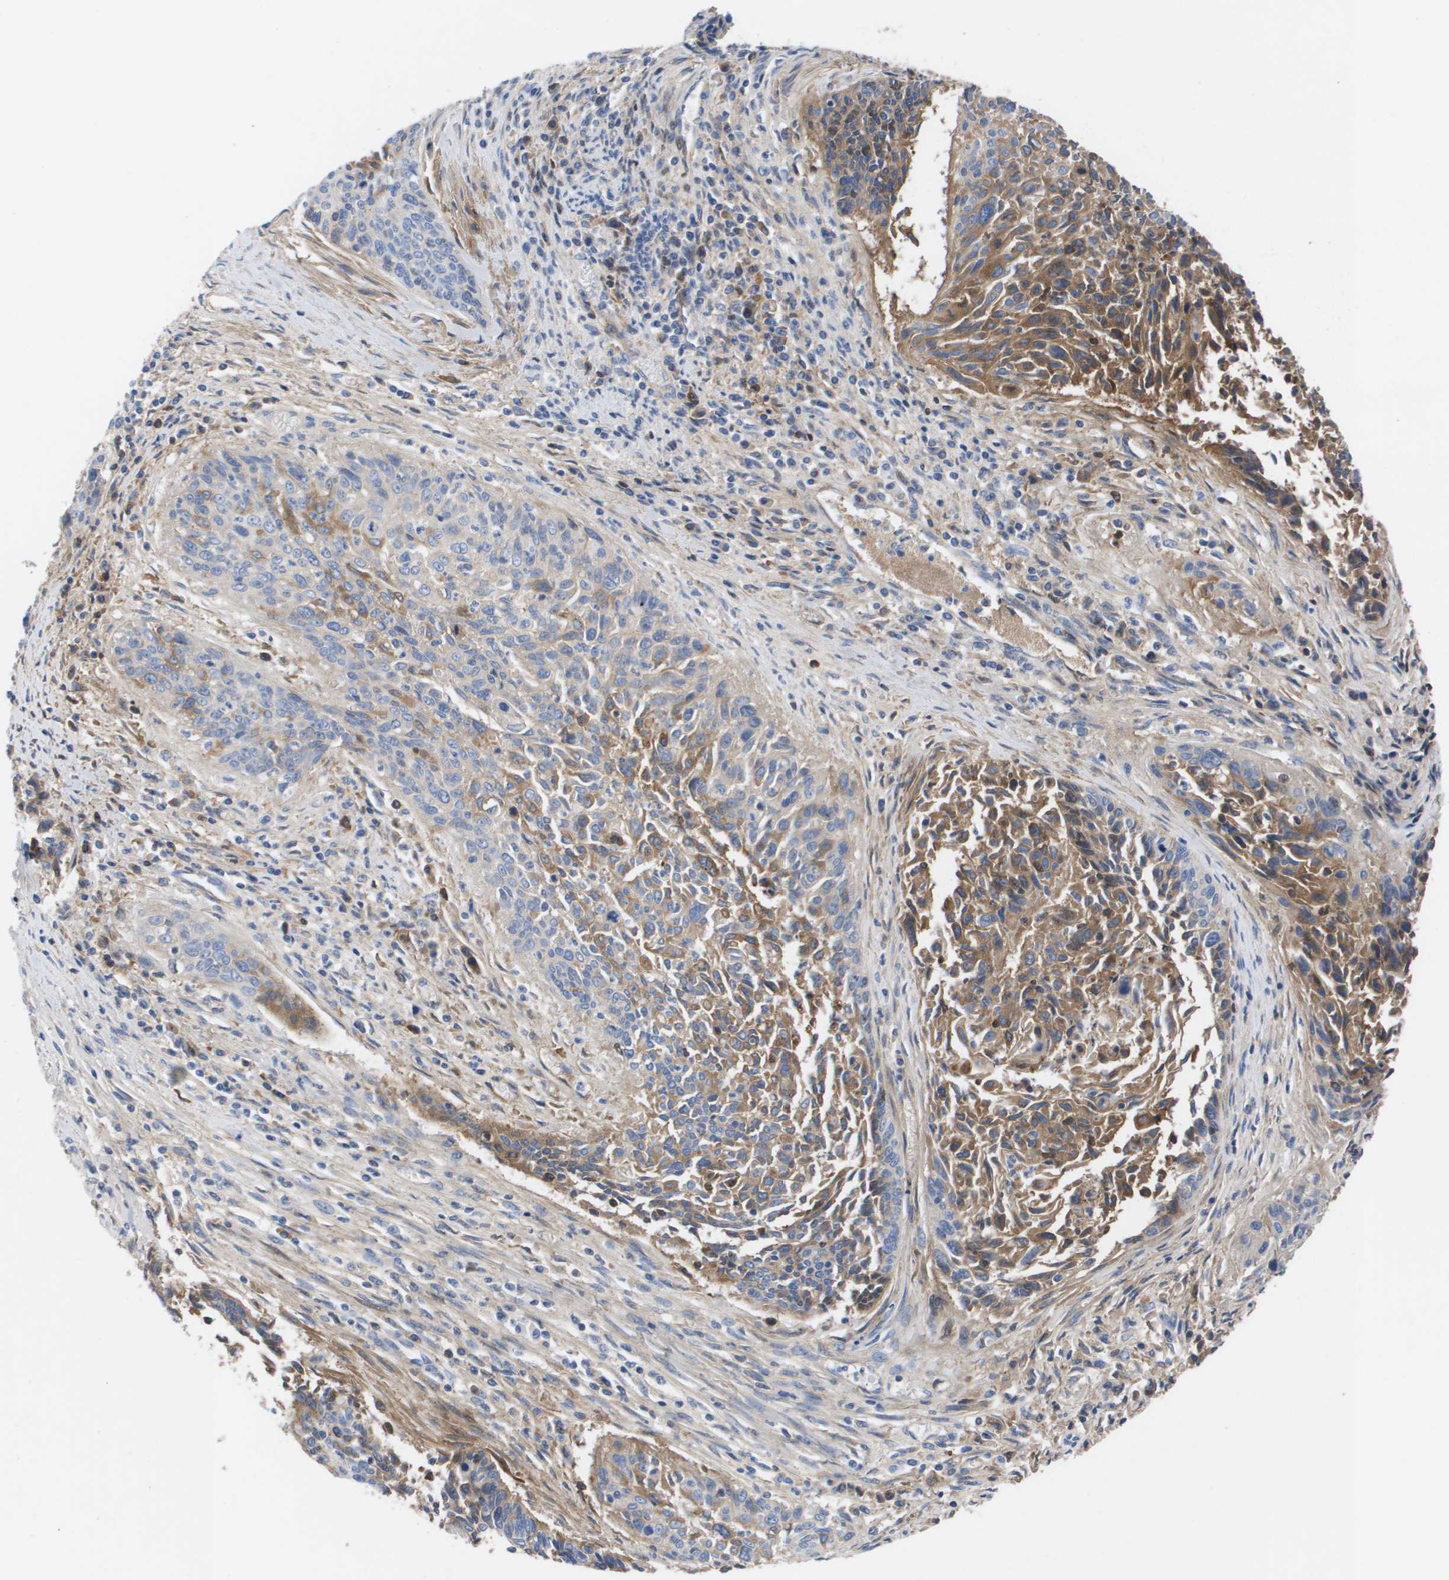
{"staining": {"intensity": "moderate", "quantity": "<25%", "location": "cytoplasmic/membranous"}, "tissue": "cervical cancer", "cell_type": "Tumor cells", "image_type": "cancer", "snomed": [{"axis": "morphology", "description": "Squamous cell carcinoma, NOS"}, {"axis": "topography", "description": "Cervix"}], "caption": "Protein expression by IHC shows moderate cytoplasmic/membranous expression in about <25% of tumor cells in cervical cancer. The staining is performed using DAB (3,3'-diaminobenzidine) brown chromogen to label protein expression. The nuclei are counter-stained blue using hematoxylin.", "gene": "SERPINA6", "patient": {"sex": "female", "age": 55}}